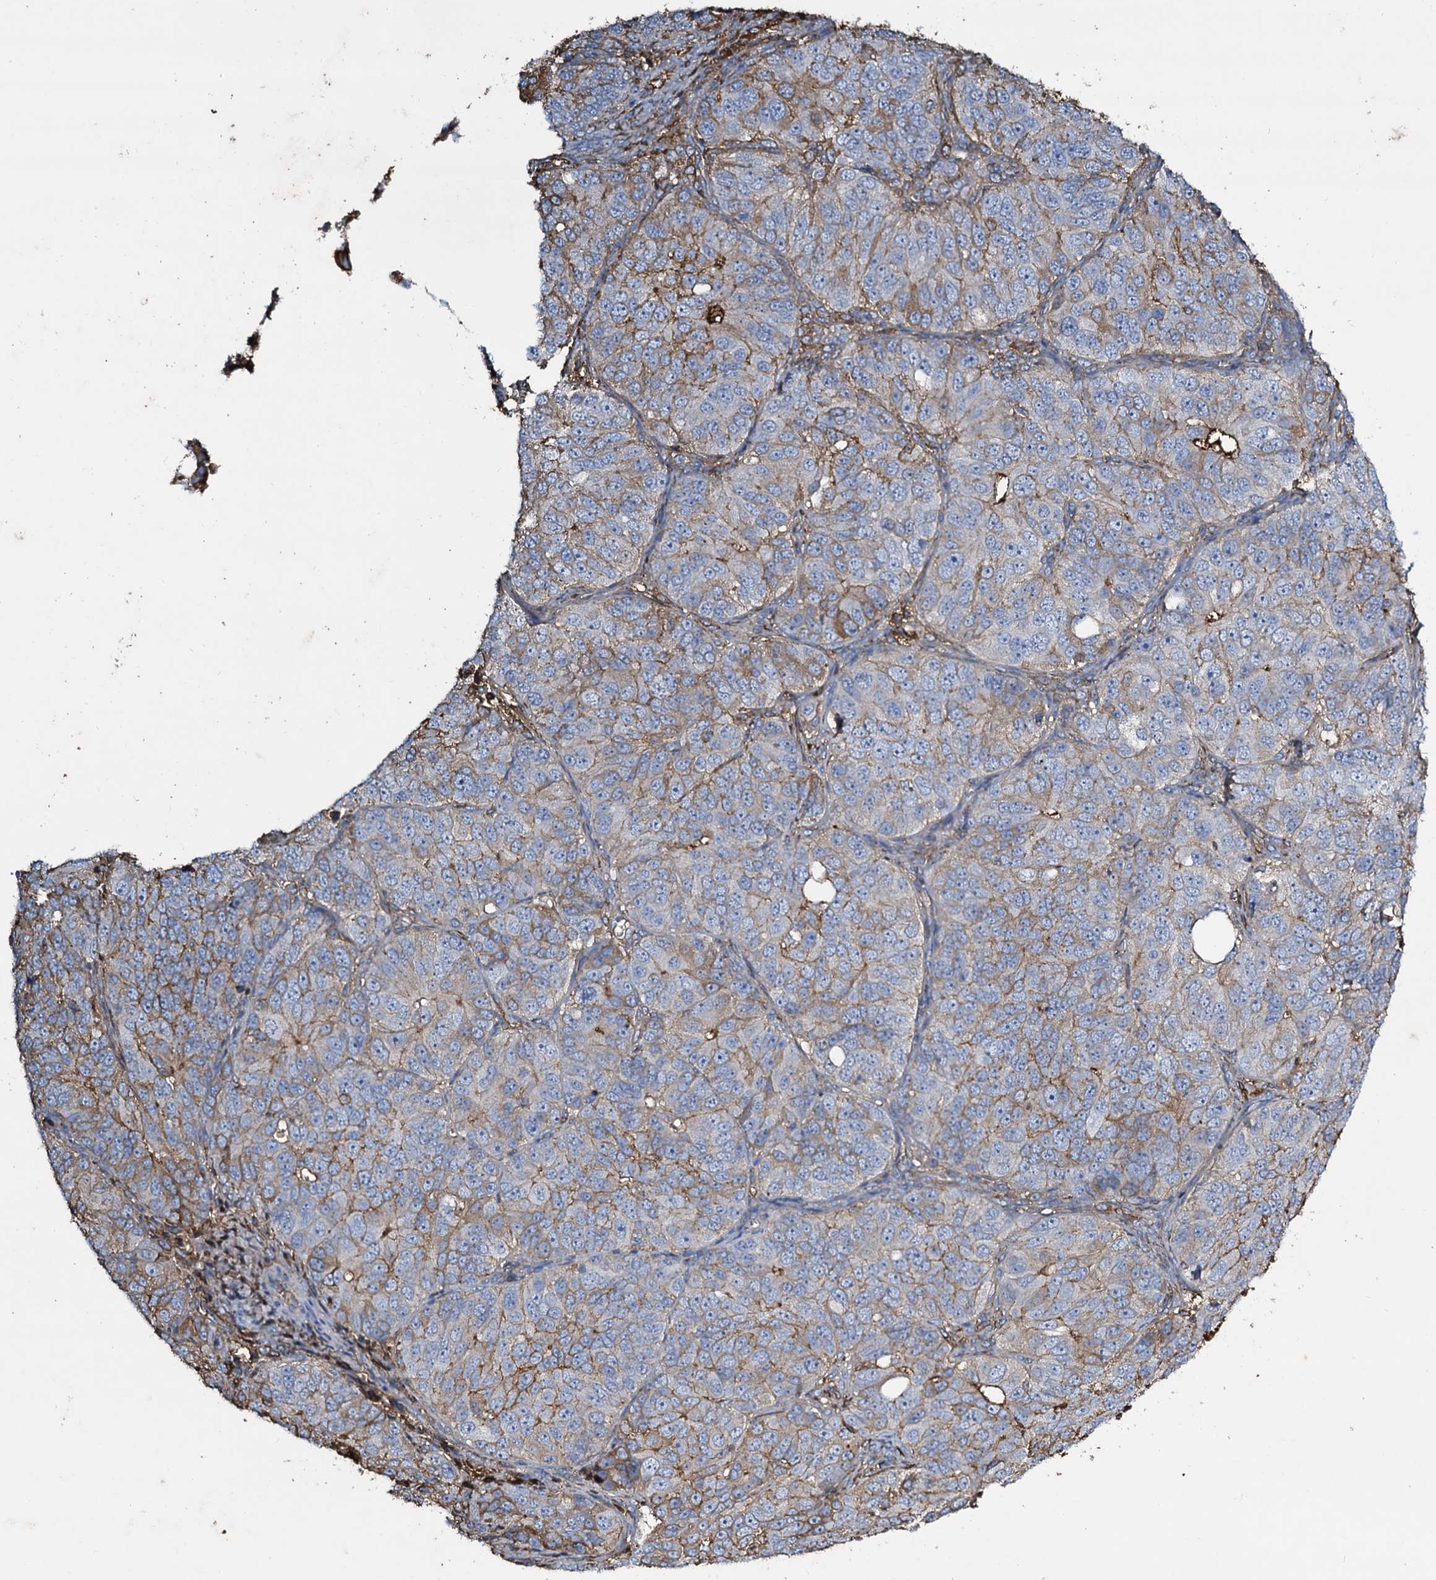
{"staining": {"intensity": "moderate", "quantity": "25%-75%", "location": "cytoplasmic/membranous"}, "tissue": "ovarian cancer", "cell_type": "Tumor cells", "image_type": "cancer", "snomed": [{"axis": "morphology", "description": "Carcinoma, endometroid"}, {"axis": "topography", "description": "Ovary"}], "caption": "Immunohistochemical staining of human ovarian endometroid carcinoma exhibits medium levels of moderate cytoplasmic/membranous positivity in approximately 25%-75% of tumor cells.", "gene": "EDN1", "patient": {"sex": "female", "age": 51}}